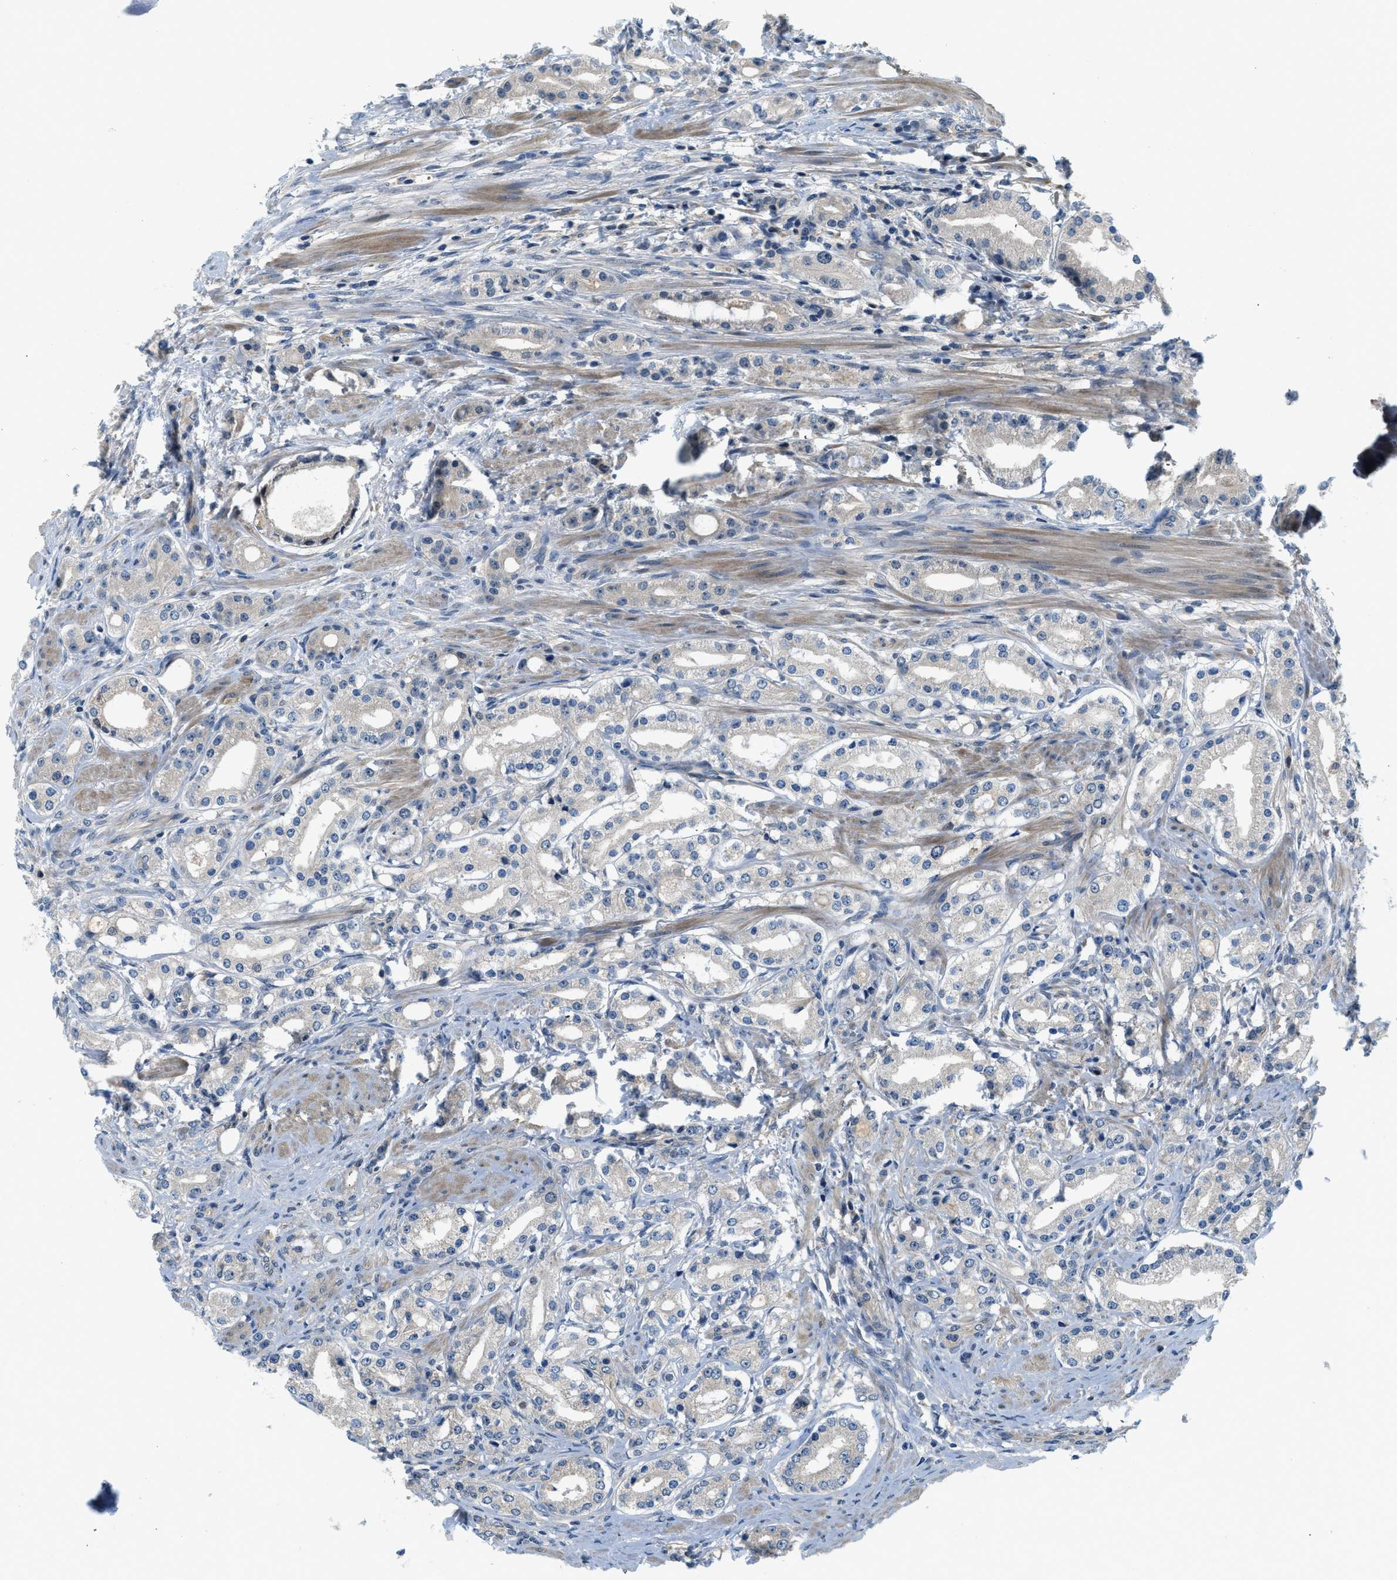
{"staining": {"intensity": "negative", "quantity": "none", "location": "none"}, "tissue": "prostate cancer", "cell_type": "Tumor cells", "image_type": "cancer", "snomed": [{"axis": "morphology", "description": "Adenocarcinoma, Low grade"}, {"axis": "topography", "description": "Prostate"}], "caption": "Immunohistochemistry (IHC) of prostate cancer (adenocarcinoma (low-grade)) shows no staining in tumor cells. (Stains: DAB immunohistochemistry (IHC) with hematoxylin counter stain, Microscopy: brightfield microscopy at high magnification).", "gene": "KCNK1", "patient": {"sex": "male", "age": 63}}